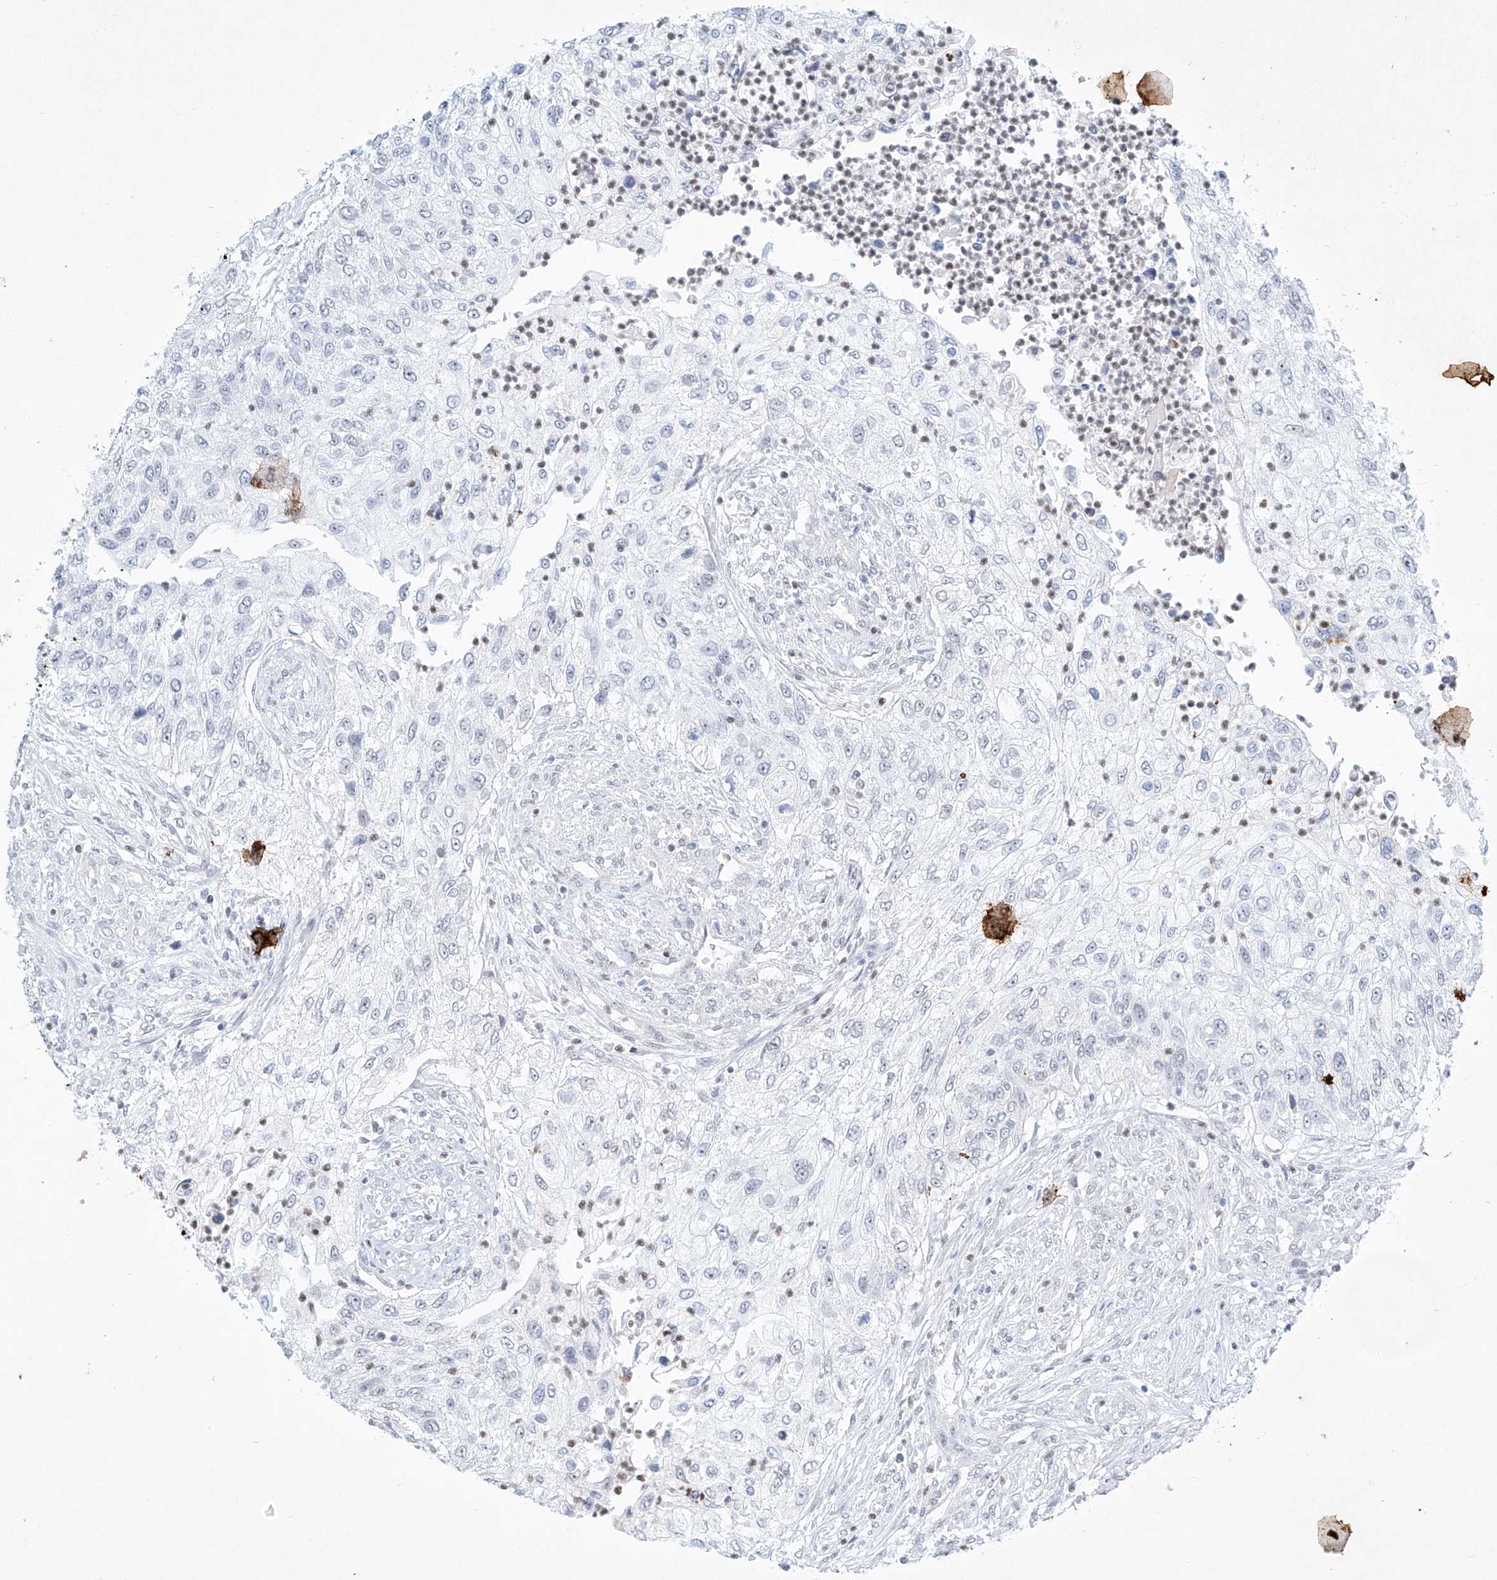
{"staining": {"intensity": "negative", "quantity": "none", "location": "none"}, "tissue": "urothelial cancer", "cell_type": "Tumor cells", "image_type": "cancer", "snomed": [{"axis": "morphology", "description": "Urothelial carcinoma, High grade"}, {"axis": "topography", "description": "Urinary bladder"}], "caption": "Photomicrograph shows no significant protein staining in tumor cells of urothelial carcinoma (high-grade).", "gene": "REEP2", "patient": {"sex": "female", "age": 60}}